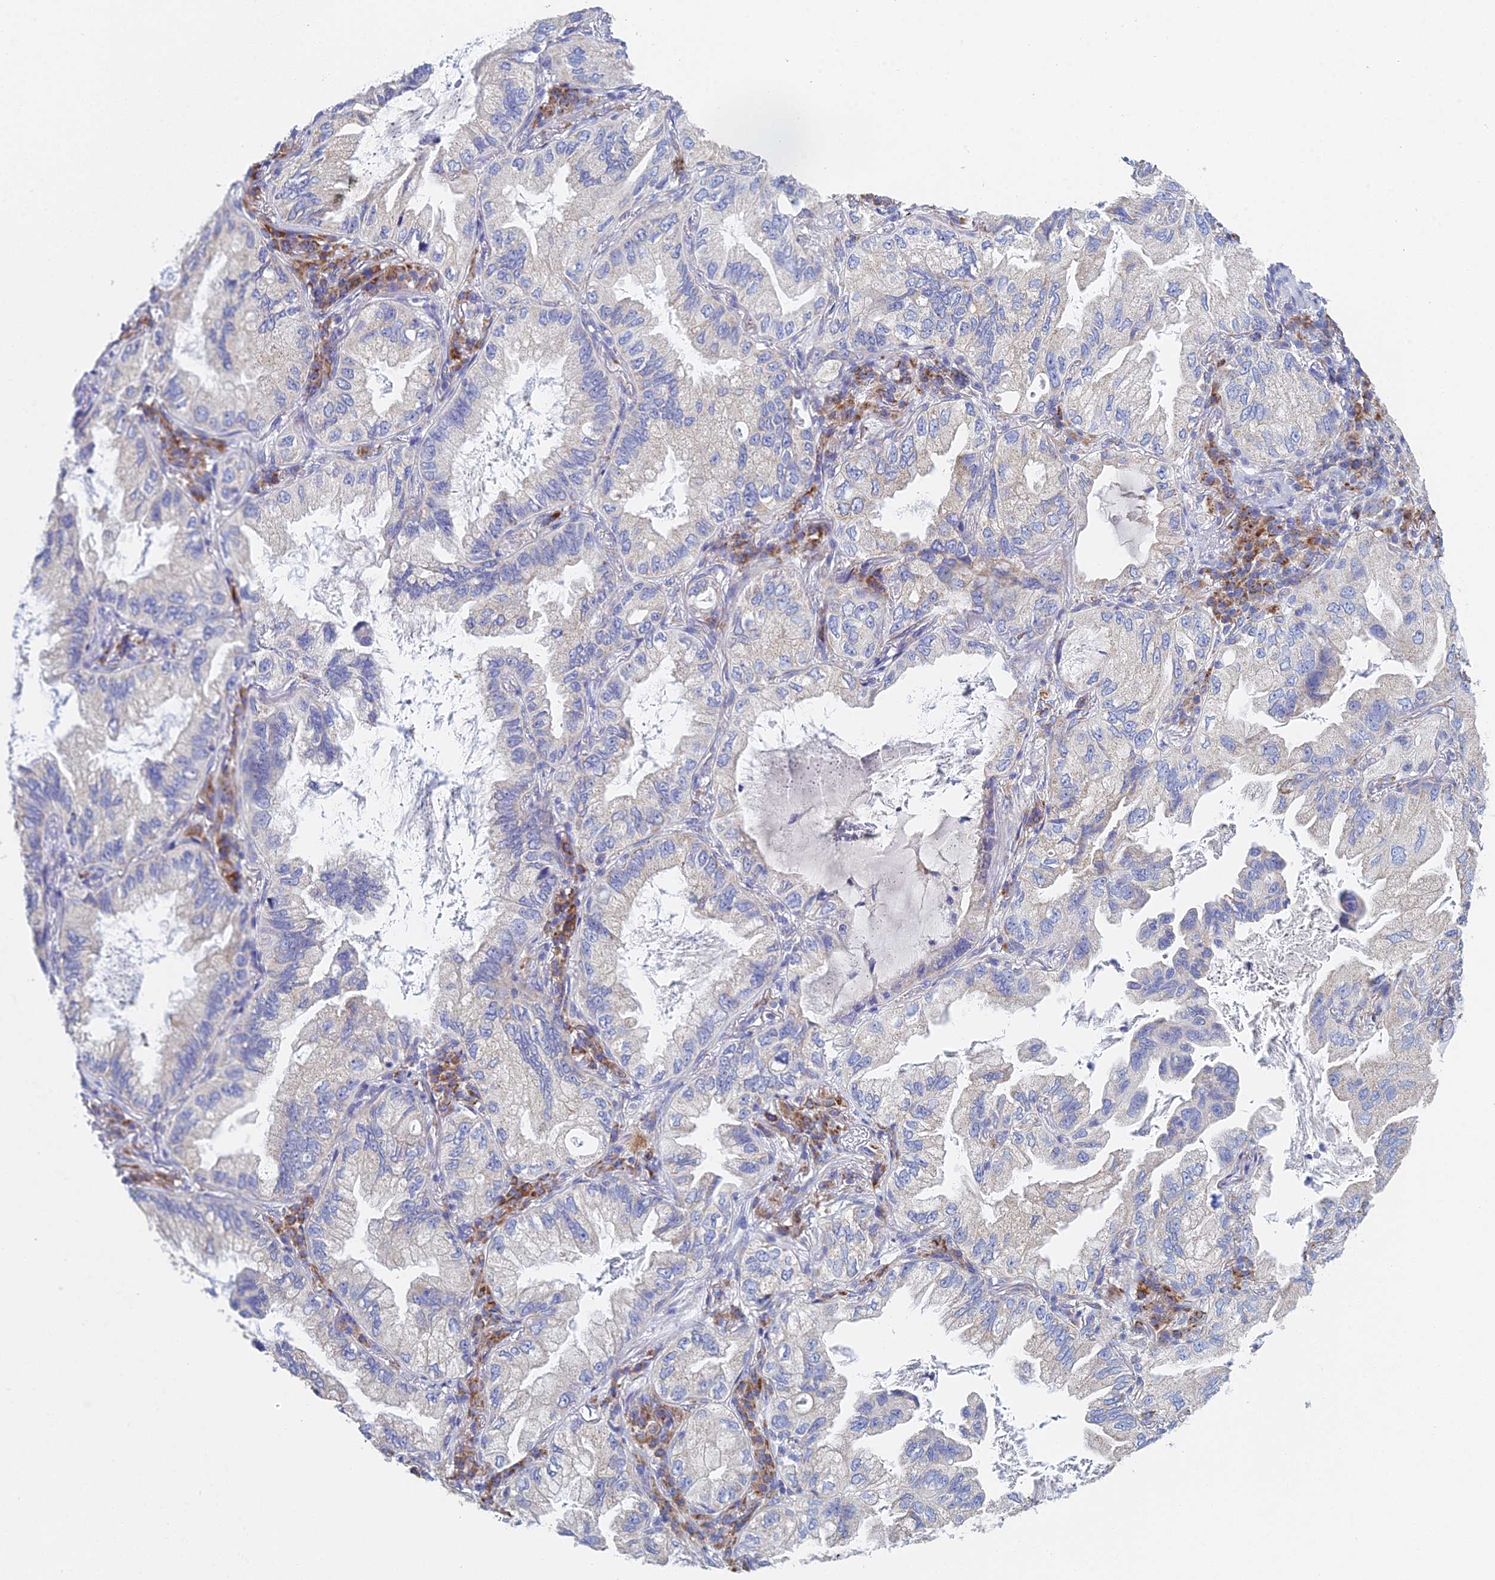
{"staining": {"intensity": "negative", "quantity": "none", "location": "none"}, "tissue": "lung cancer", "cell_type": "Tumor cells", "image_type": "cancer", "snomed": [{"axis": "morphology", "description": "Adenocarcinoma, NOS"}, {"axis": "topography", "description": "Lung"}], "caption": "Lung adenocarcinoma stained for a protein using IHC demonstrates no positivity tumor cells.", "gene": "CRACR2B", "patient": {"sex": "female", "age": 69}}